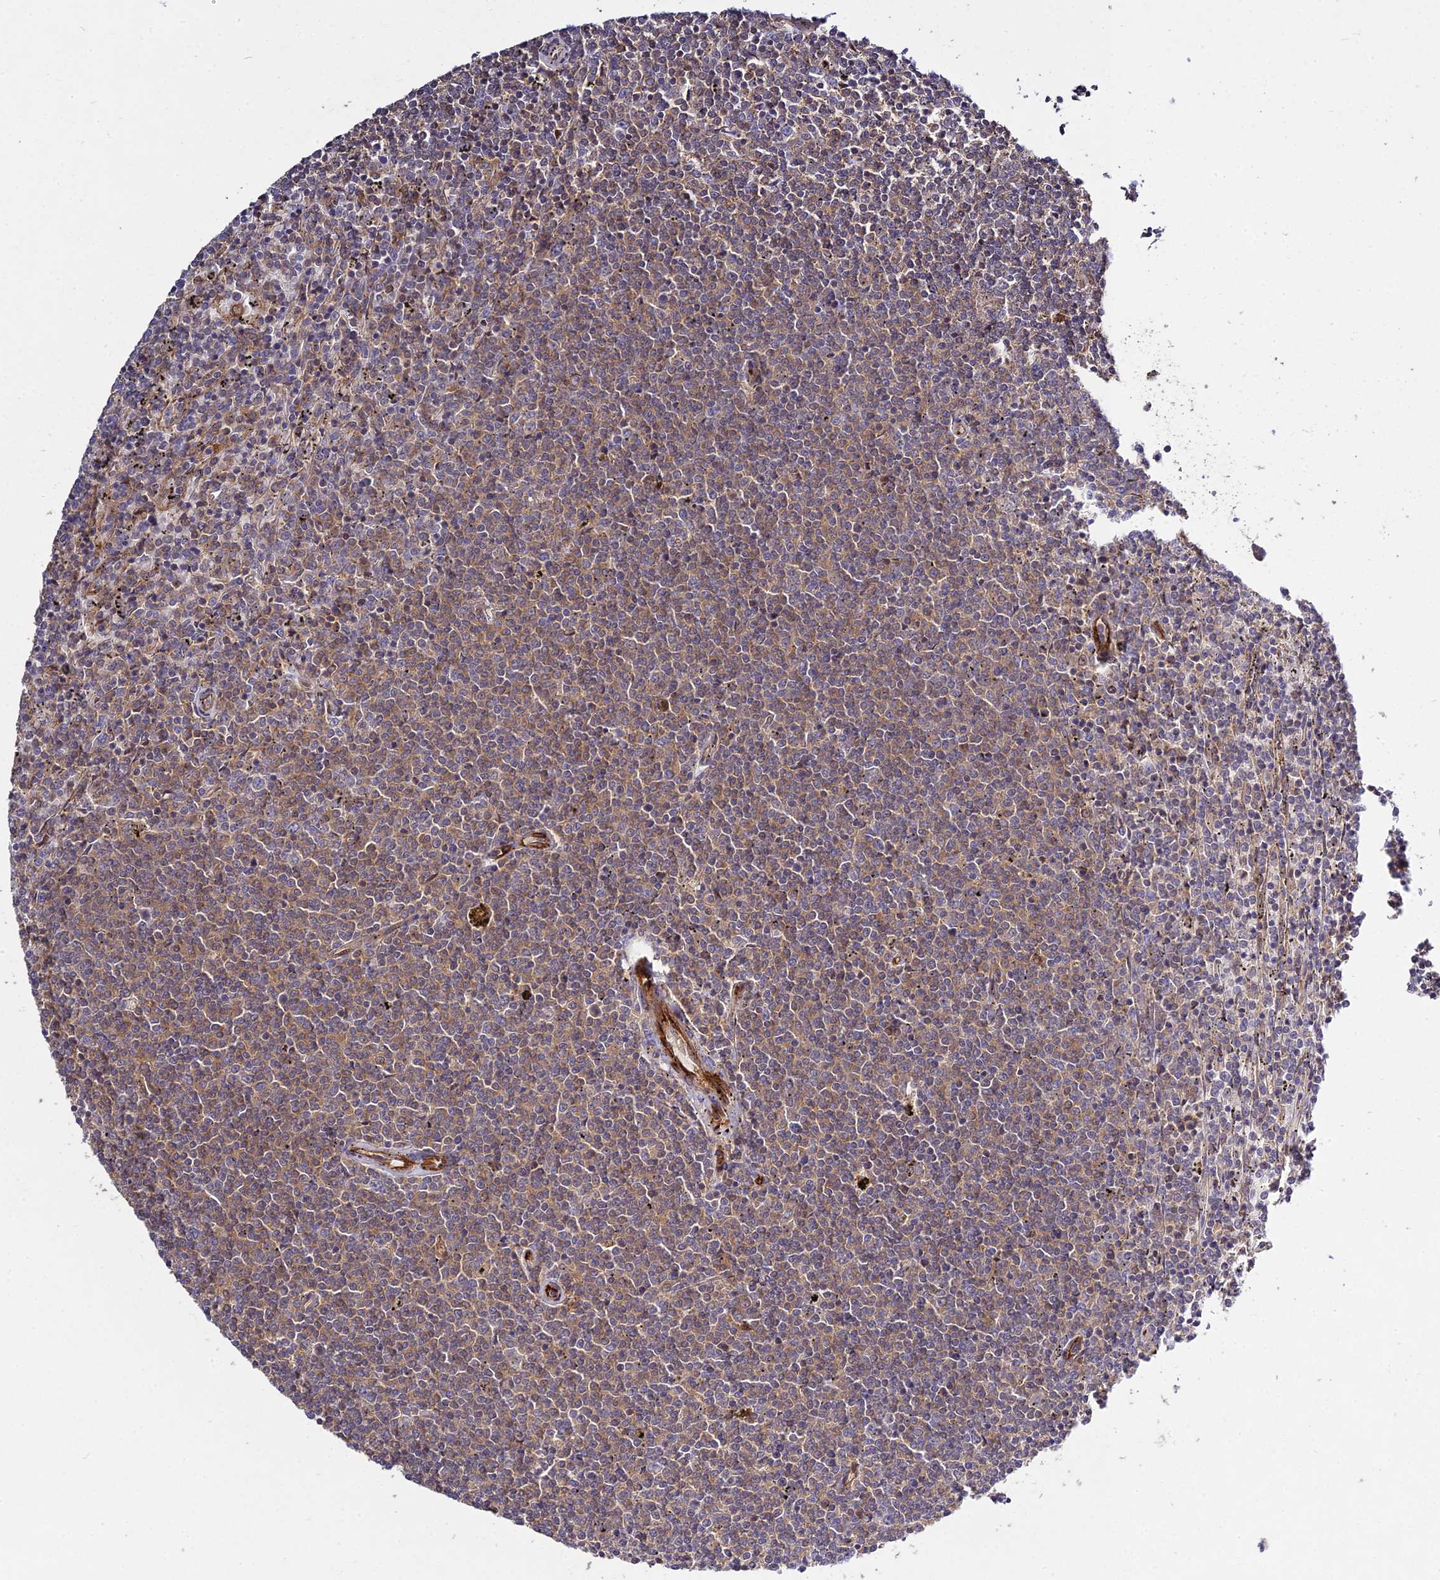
{"staining": {"intensity": "moderate", "quantity": ">75%", "location": "cytoplasmic/membranous"}, "tissue": "lymphoma", "cell_type": "Tumor cells", "image_type": "cancer", "snomed": [{"axis": "morphology", "description": "Malignant lymphoma, non-Hodgkin's type, Low grade"}, {"axis": "topography", "description": "Spleen"}], "caption": "IHC of human lymphoma exhibits medium levels of moderate cytoplasmic/membranous staining in approximately >75% of tumor cells.", "gene": "GRTP1", "patient": {"sex": "female", "age": 50}}